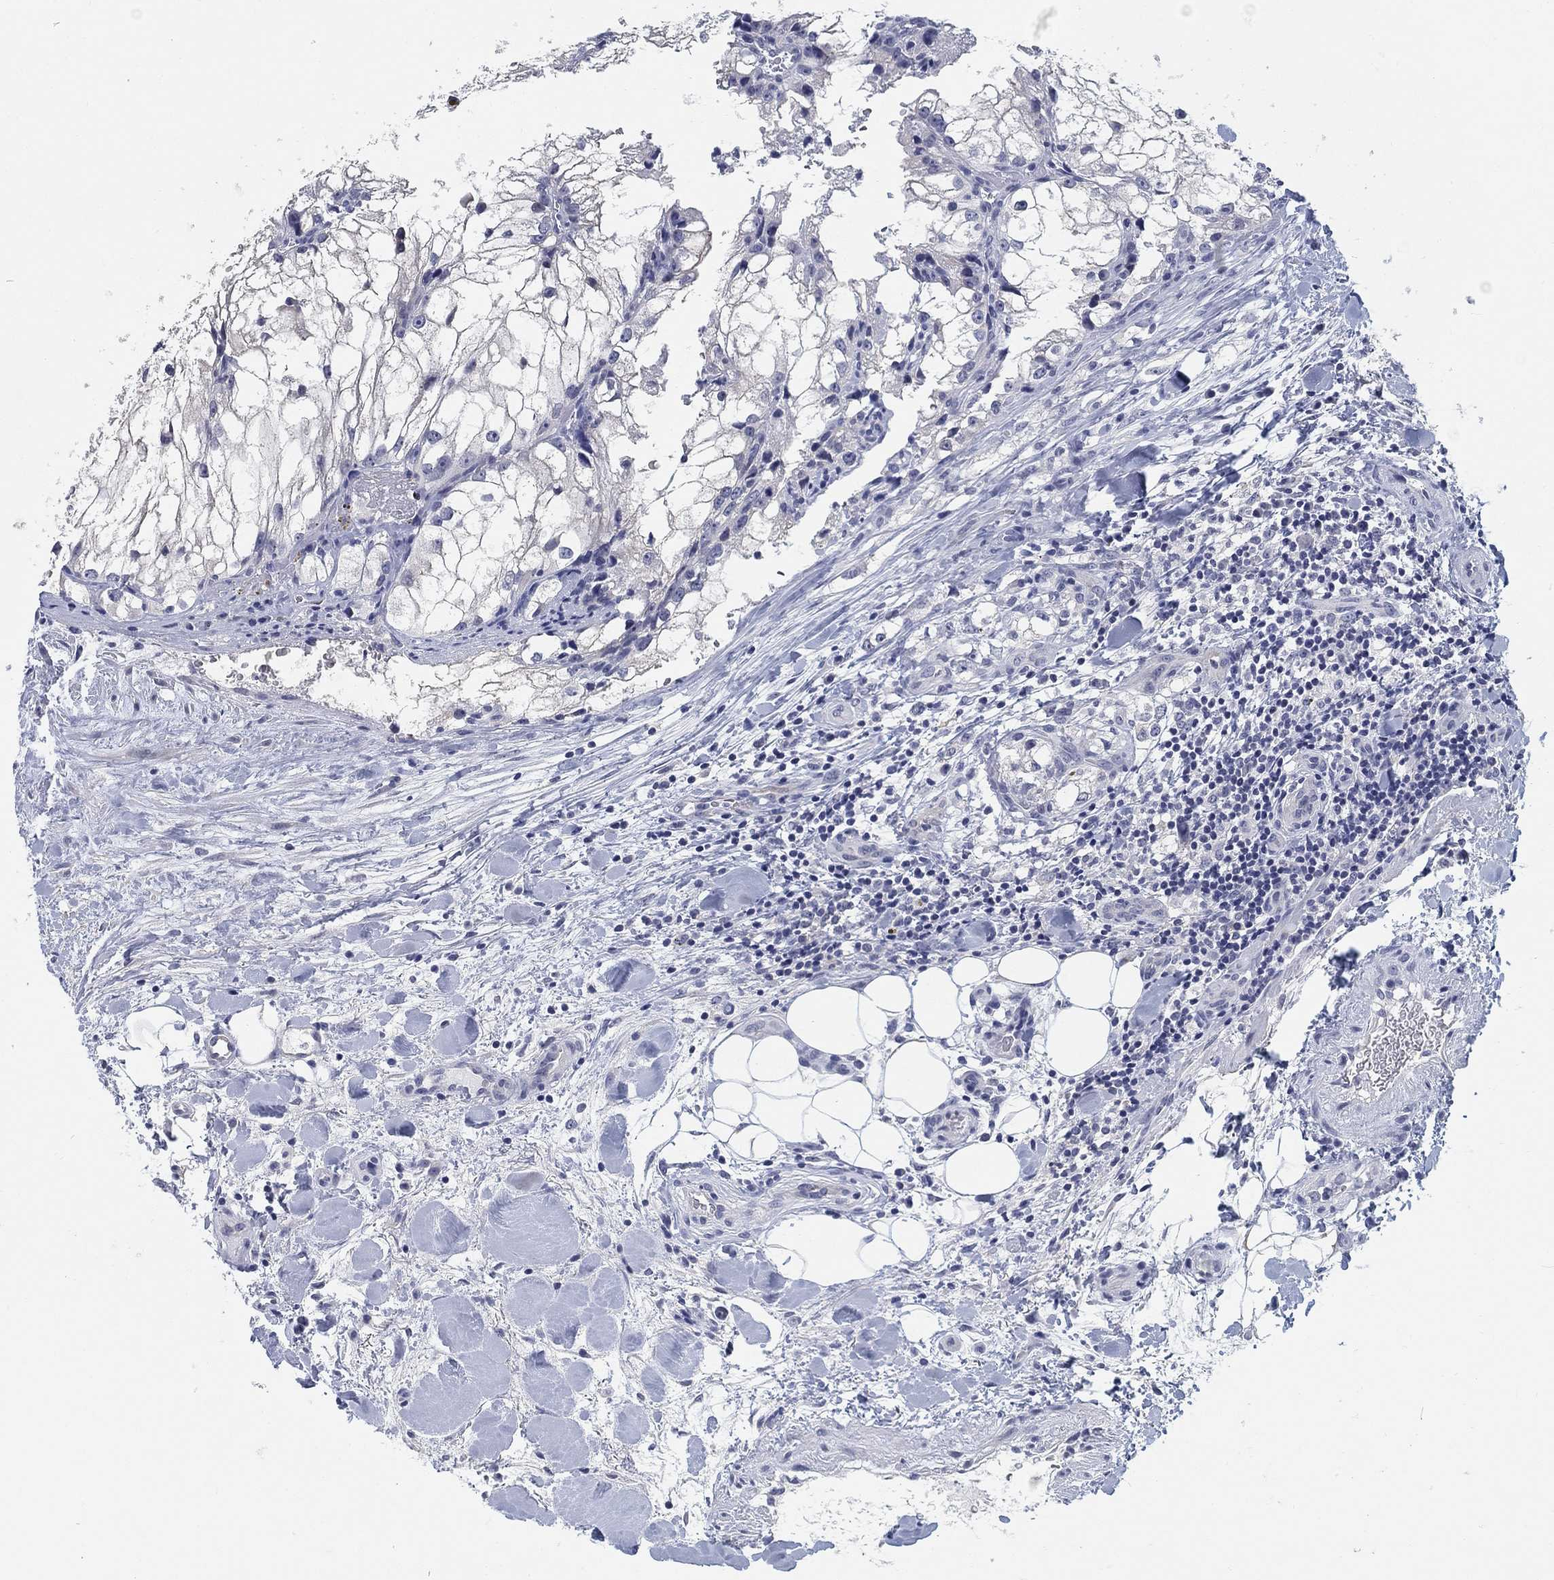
{"staining": {"intensity": "negative", "quantity": "none", "location": "none"}, "tissue": "renal cancer", "cell_type": "Tumor cells", "image_type": "cancer", "snomed": [{"axis": "morphology", "description": "Adenocarcinoma, NOS"}, {"axis": "topography", "description": "Kidney"}], "caption": "Immunohistochemistry of human renal cancer (adenocarcinoma) exhibits no positivity in tumor cells.", "gene": "CLUL1", "patient": {"sex": "male", "age": 59}}